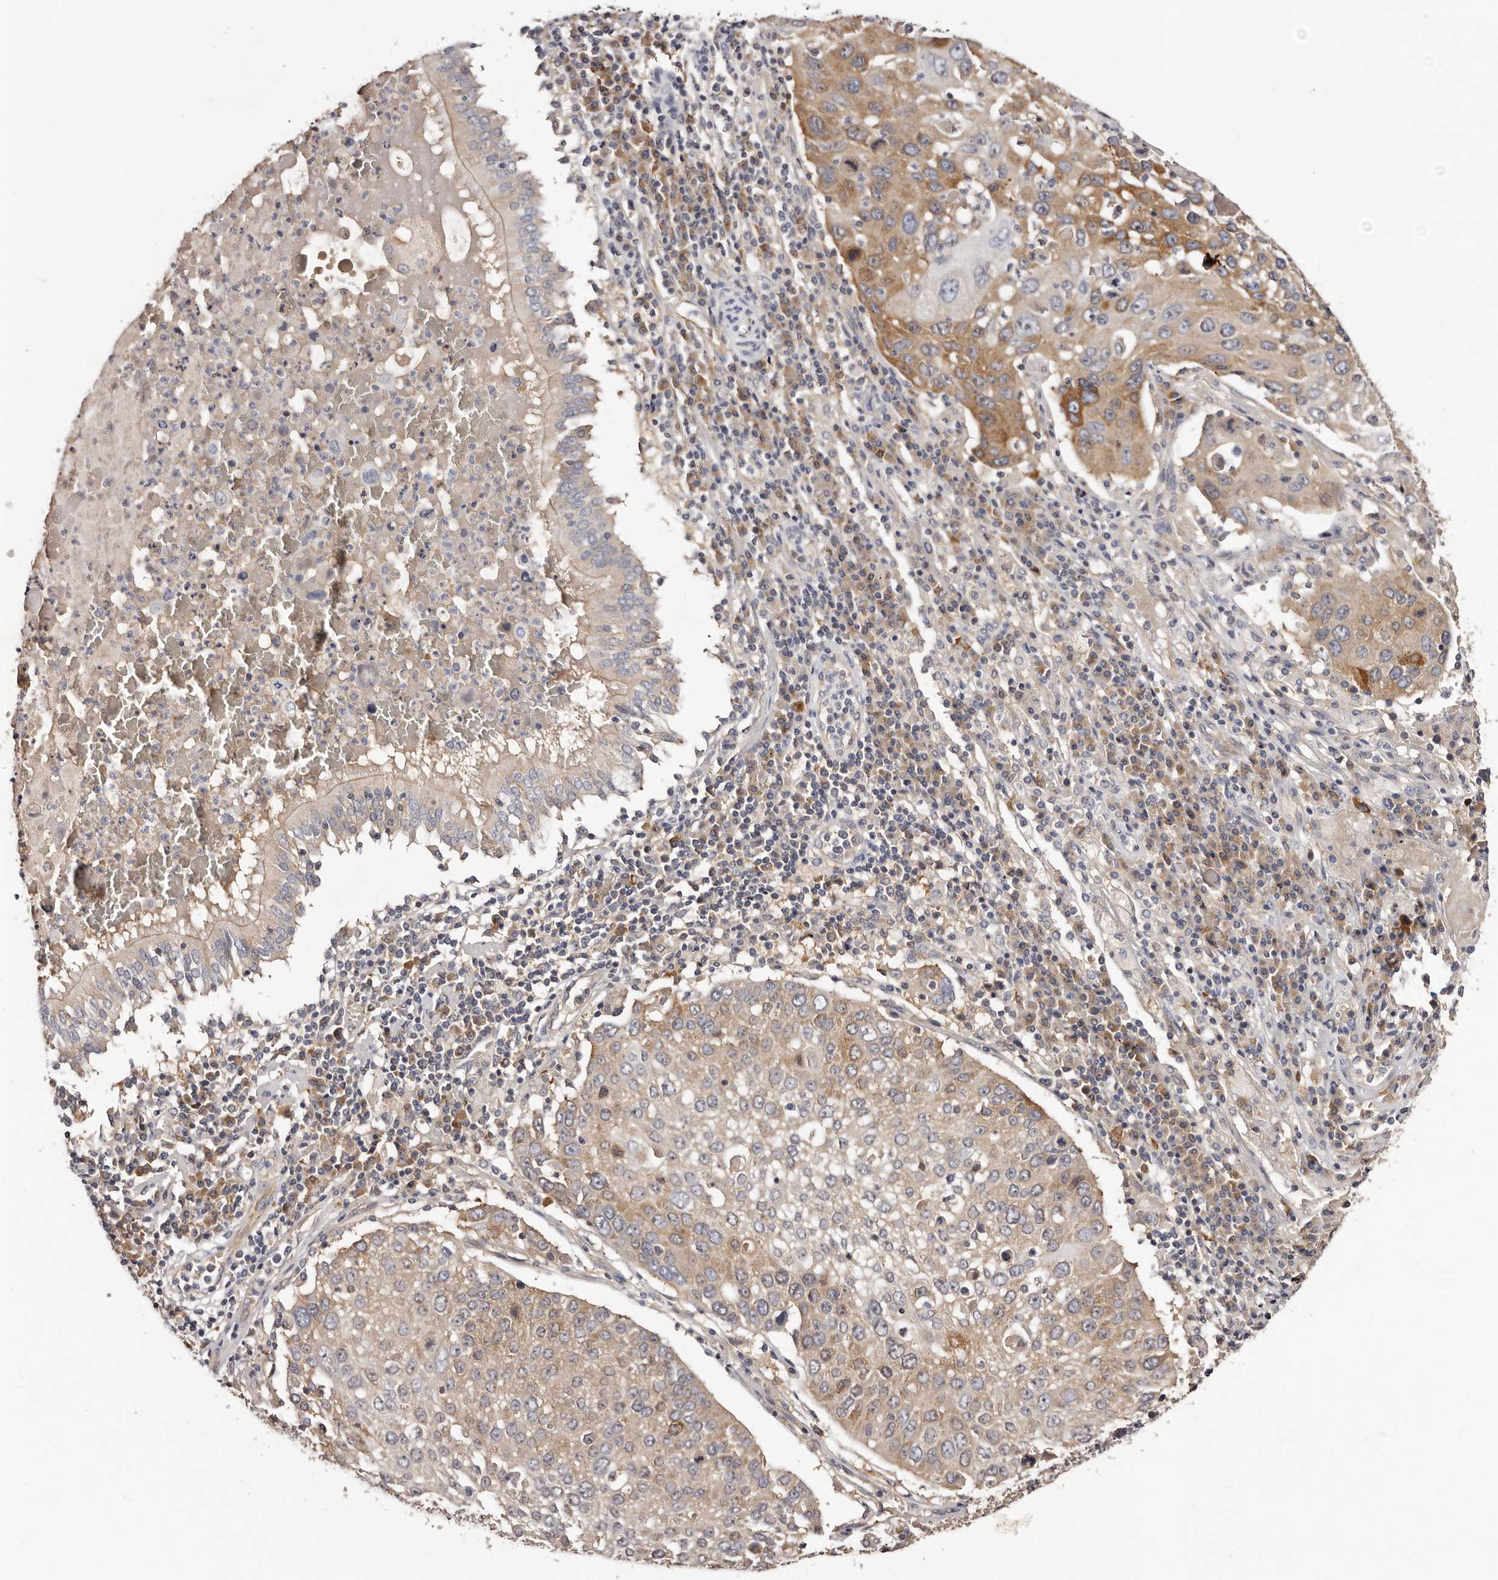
{"staining": {"intensity": "moderate", "quantity": ">75%", "location": "cytoplasmic/membranous"}, "tissue": "lung cancer", "cell_type": "Tumor cells", "image_type": "cancer", "snomed": [{"axis": "morphology", "description": "Squamous cell carcinoma, NOS"}, {"axis": "topography", "description": "Lung"}], "caption": "Brown immunohistochemical staining in human lung squamous cell carcinoma shows moderate cytoplasmic/membranous expression in about >75% of tumor cells.", "gene": "LTV1", "patient": {"sex": "male", "age": 65}}